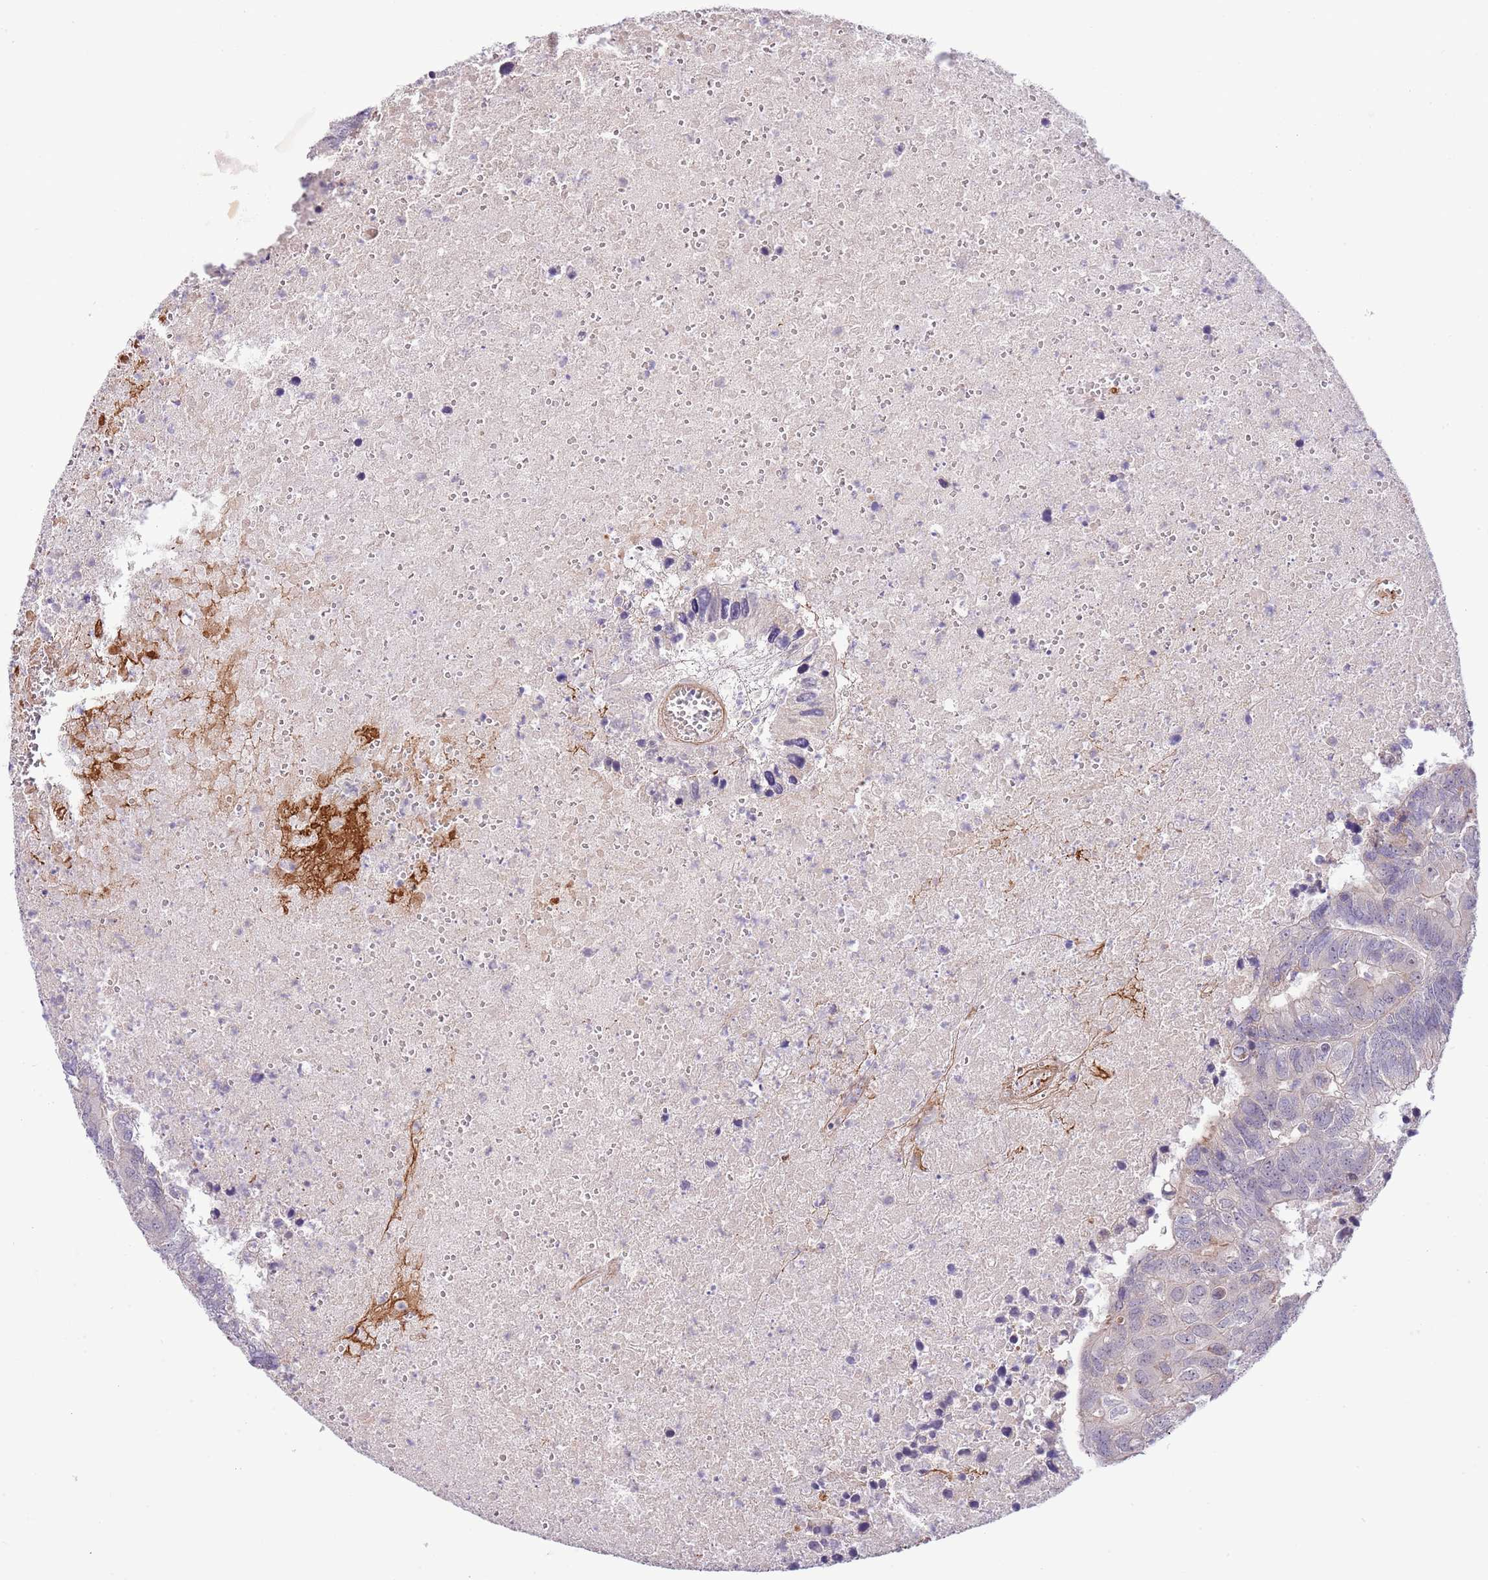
{"staining": {"intensity": "negative", "quantity": "none", "location": "none"}, "tissue": "colorectal cancer", "cell_type": "Tumor cells", "image_type": "cancer", "snomed": [{"axis": "morphology", "description": "Adenocarcinoma, NOS"}, {"axis": "topography", "description": "Colon"}], "caption": "A micrograph of colorectal adenocarcinoma stained for a protein exhibits no brown staining in tumor cells.", "gene": "NEK3", "patient": {"sex": "female", "age": 48}}